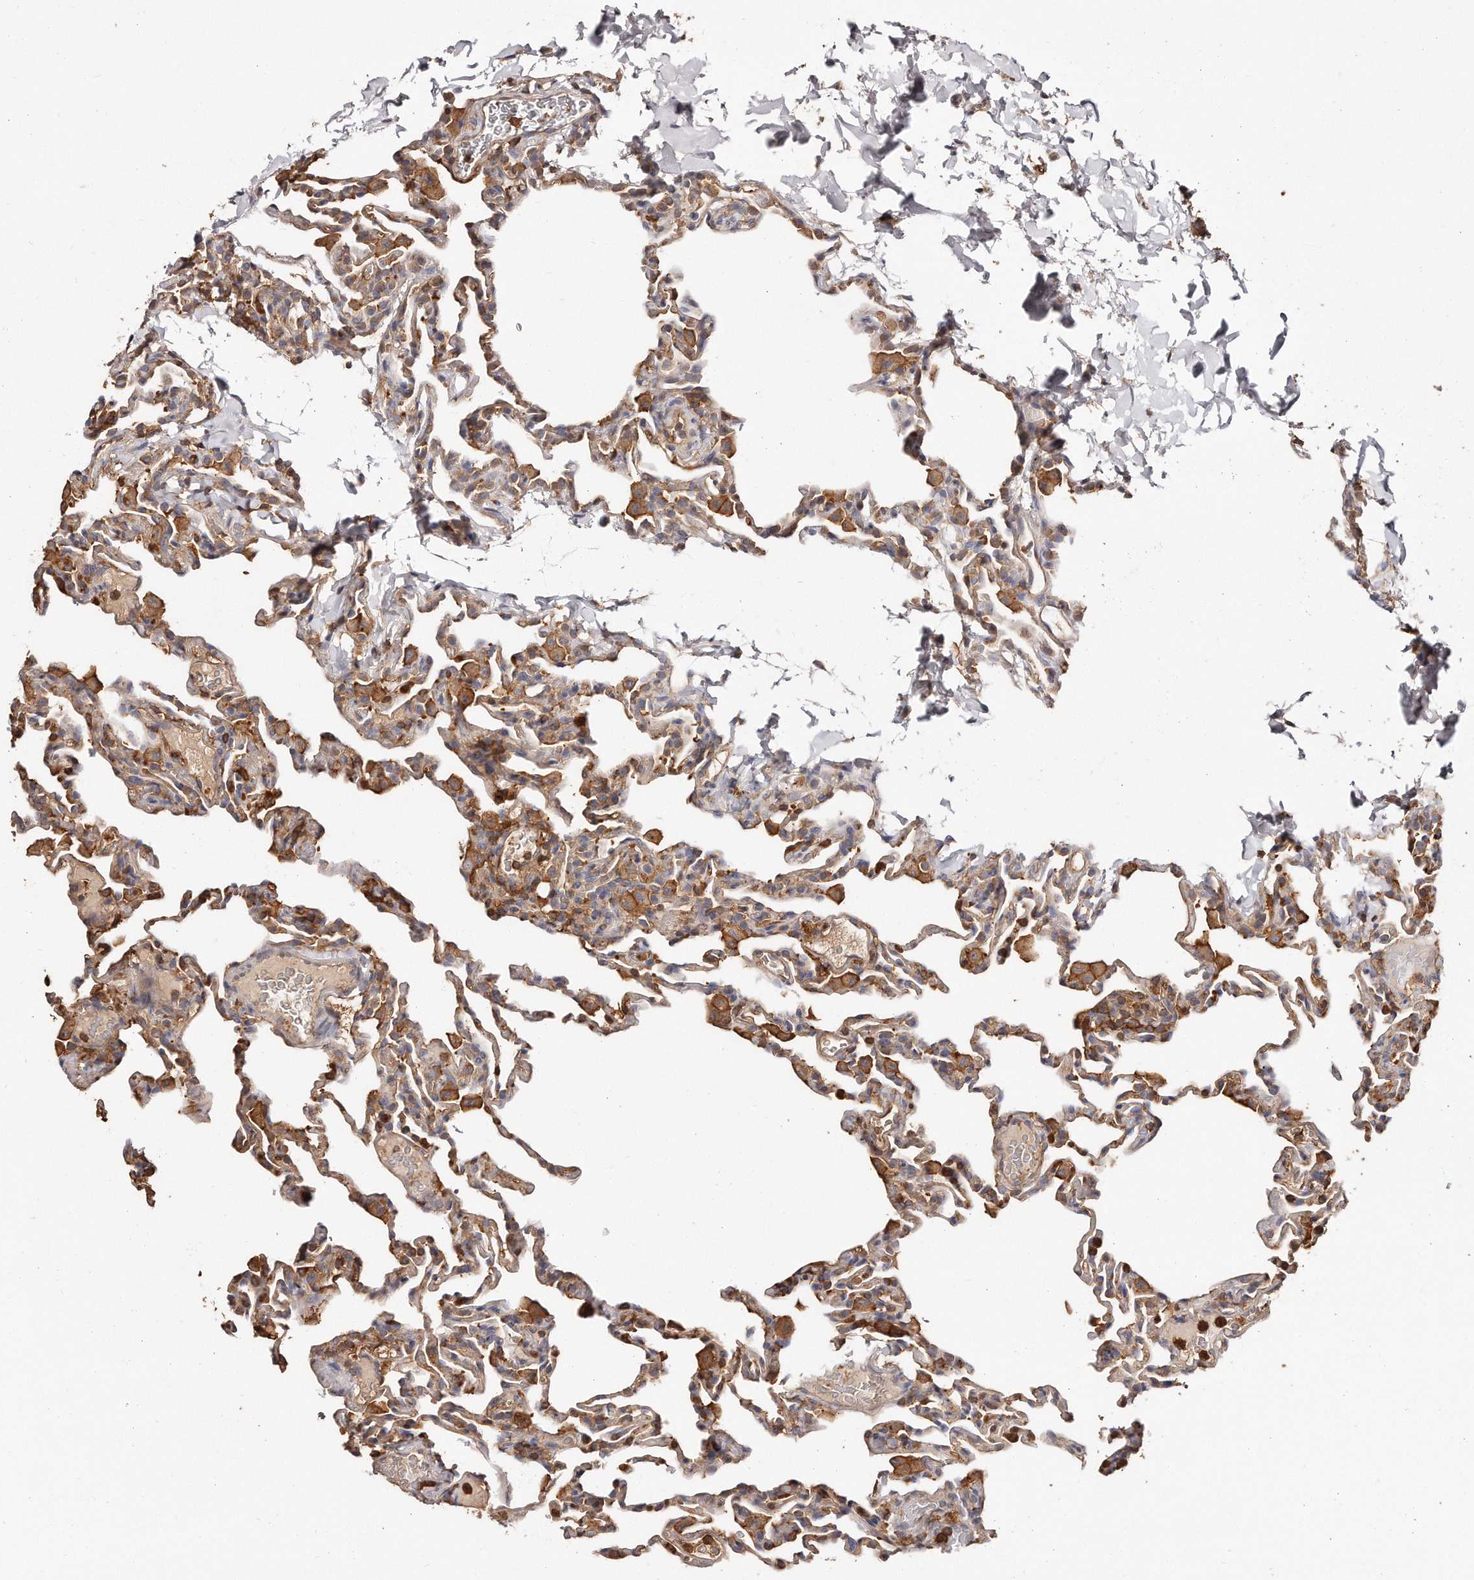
{"staining": {"intensity": "moderate", "quantity": "25%-75%", "location": "cytoplasmic/membranous"}, "tissue": "lung", "cell_type": "Alveolar cells", "image_type": "normal", "snomed": [{"axis": "morphology", "description": "Normal tissue, NOS"}, {"axis": "topography", "description": "Lung"}], "caption": "IHC (DAB) staining of unremarkable human lung demonstrates moderate cytoplasmic/membranous protein expression in about 25%-75% of alveolar cells.", "gene": "CAP1", "patient": {"sex": "male", "age": 20}}